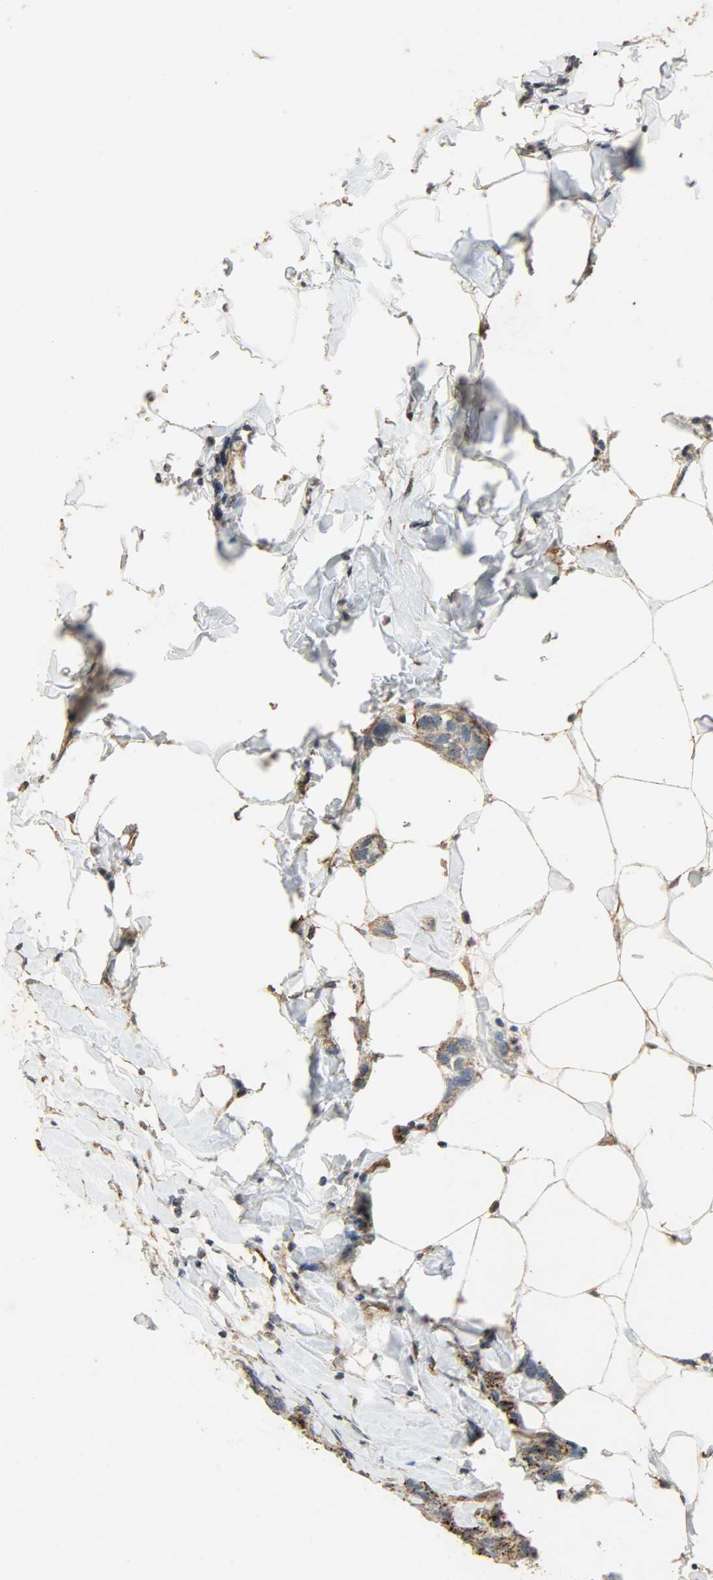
{"staining": {"intensity": "strong", "quantity": "25%-75%", "location": "cytoplasmic/membranous"}, "tissue": "breast cancer", "cell_type": "Tumor cells", "image_type": "cancer", "snomed": [{"axis": "morphology", "description": "Normal tissue, NOS"}, {"axis": "morphology", "description": "Duct carcinoma"}, {"axis": "topography", "description": "Breast"}], "caption": "A high-resolution histopathology image shows immunohistochemistry staining of breast cancer, which shows strong cytoplasmic/membranous staining in approximately 25%-75% of tumor cells.", "gene": "TPM4", "patient": {"sex": "female", "age": 50}}